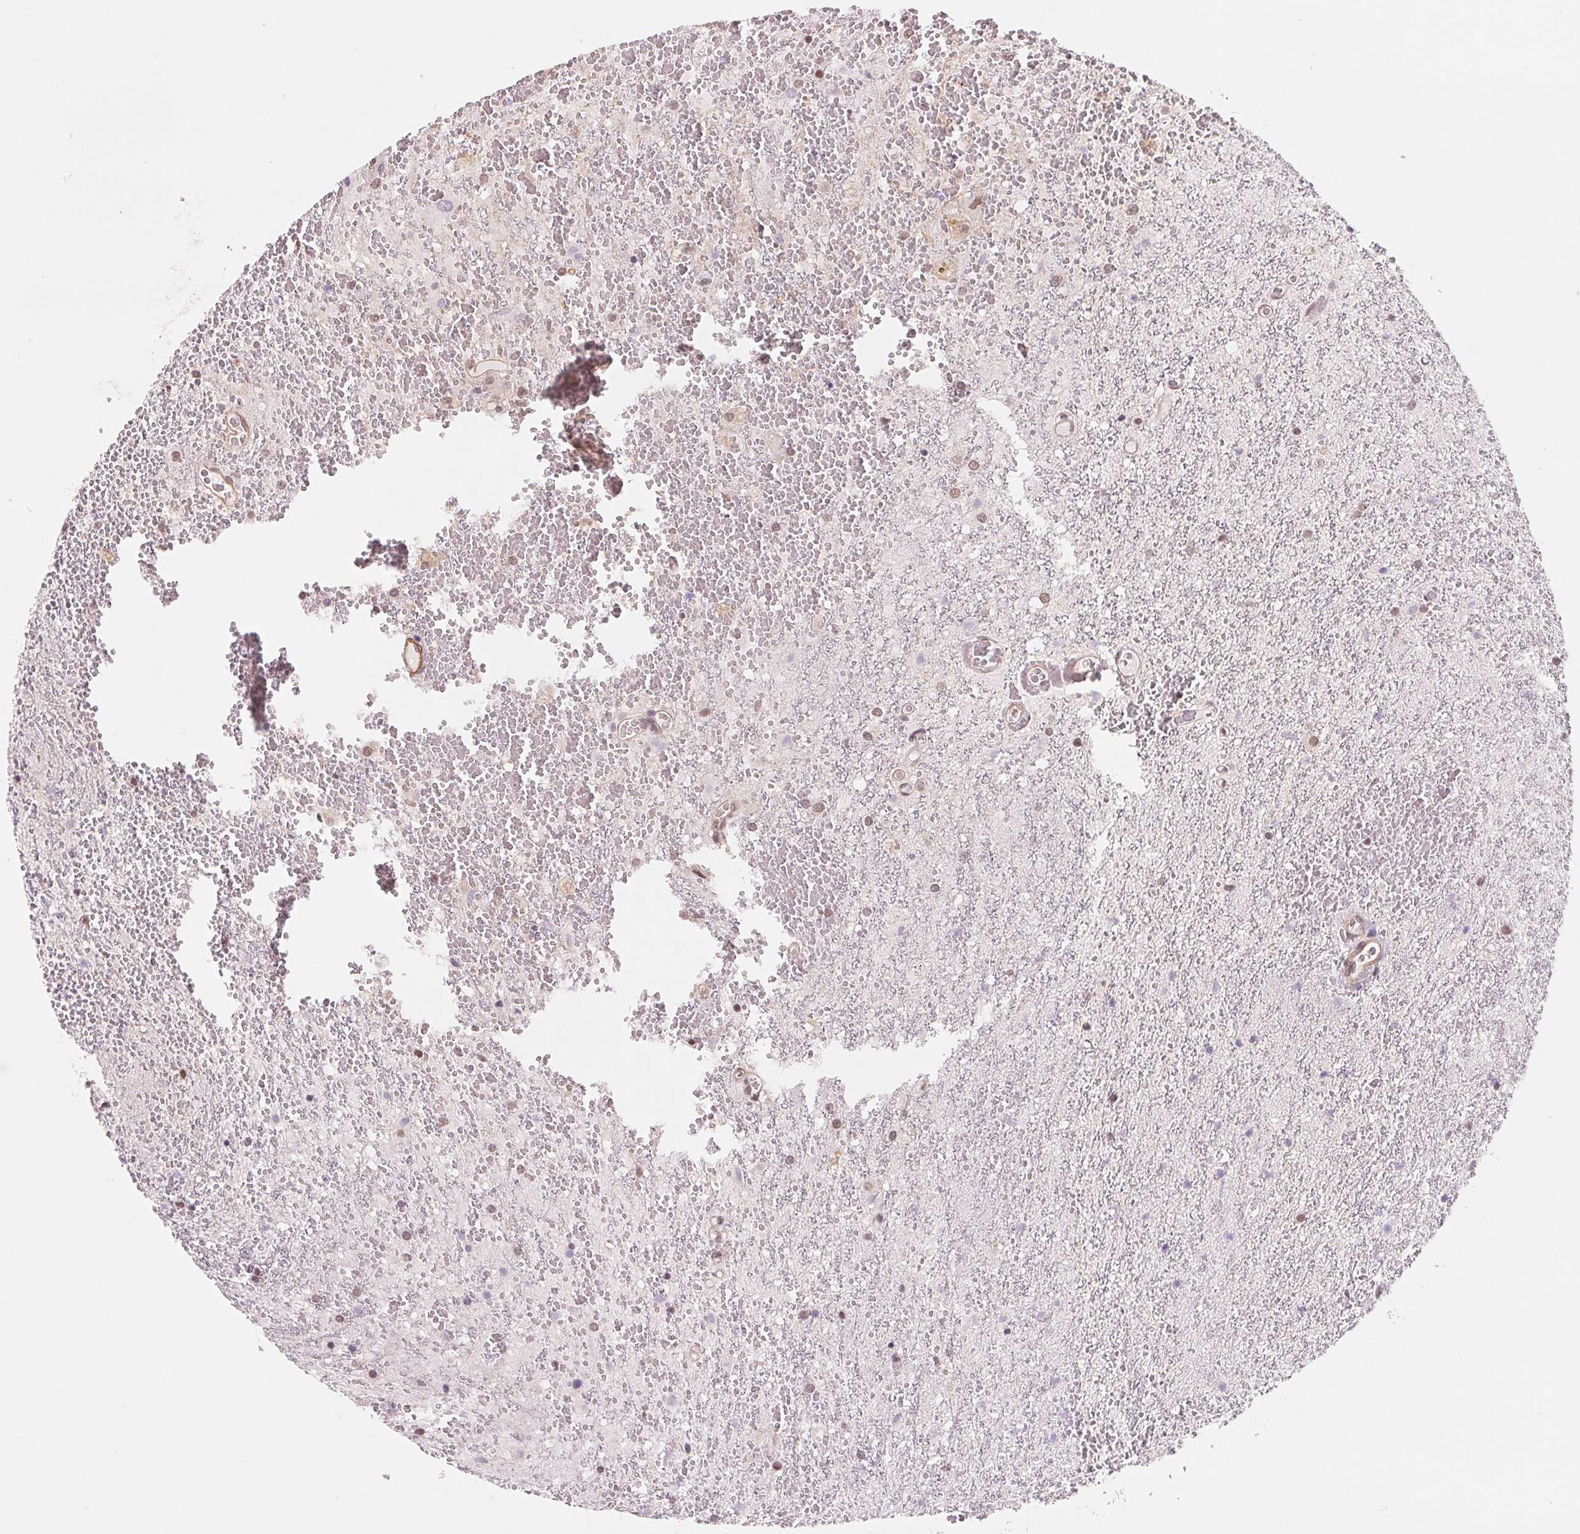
{"staining": {"intensity": "negative", "quantity": "none", "location": "none"}, "tissue": "glioma", "cell_type": "Tumor cells", "image_type": "cancer", "snomed": [{"axis": "morphology", "description": "Glioma, malignant, Low grade"}, {"axis": "topography", "description": "Cerebellum"}], "caption": "Protein analysis of glioma exhibits no significant staining in tumor cells.", "gene": "BCAT1", "patient": {"sex": "female", "age": 14}}